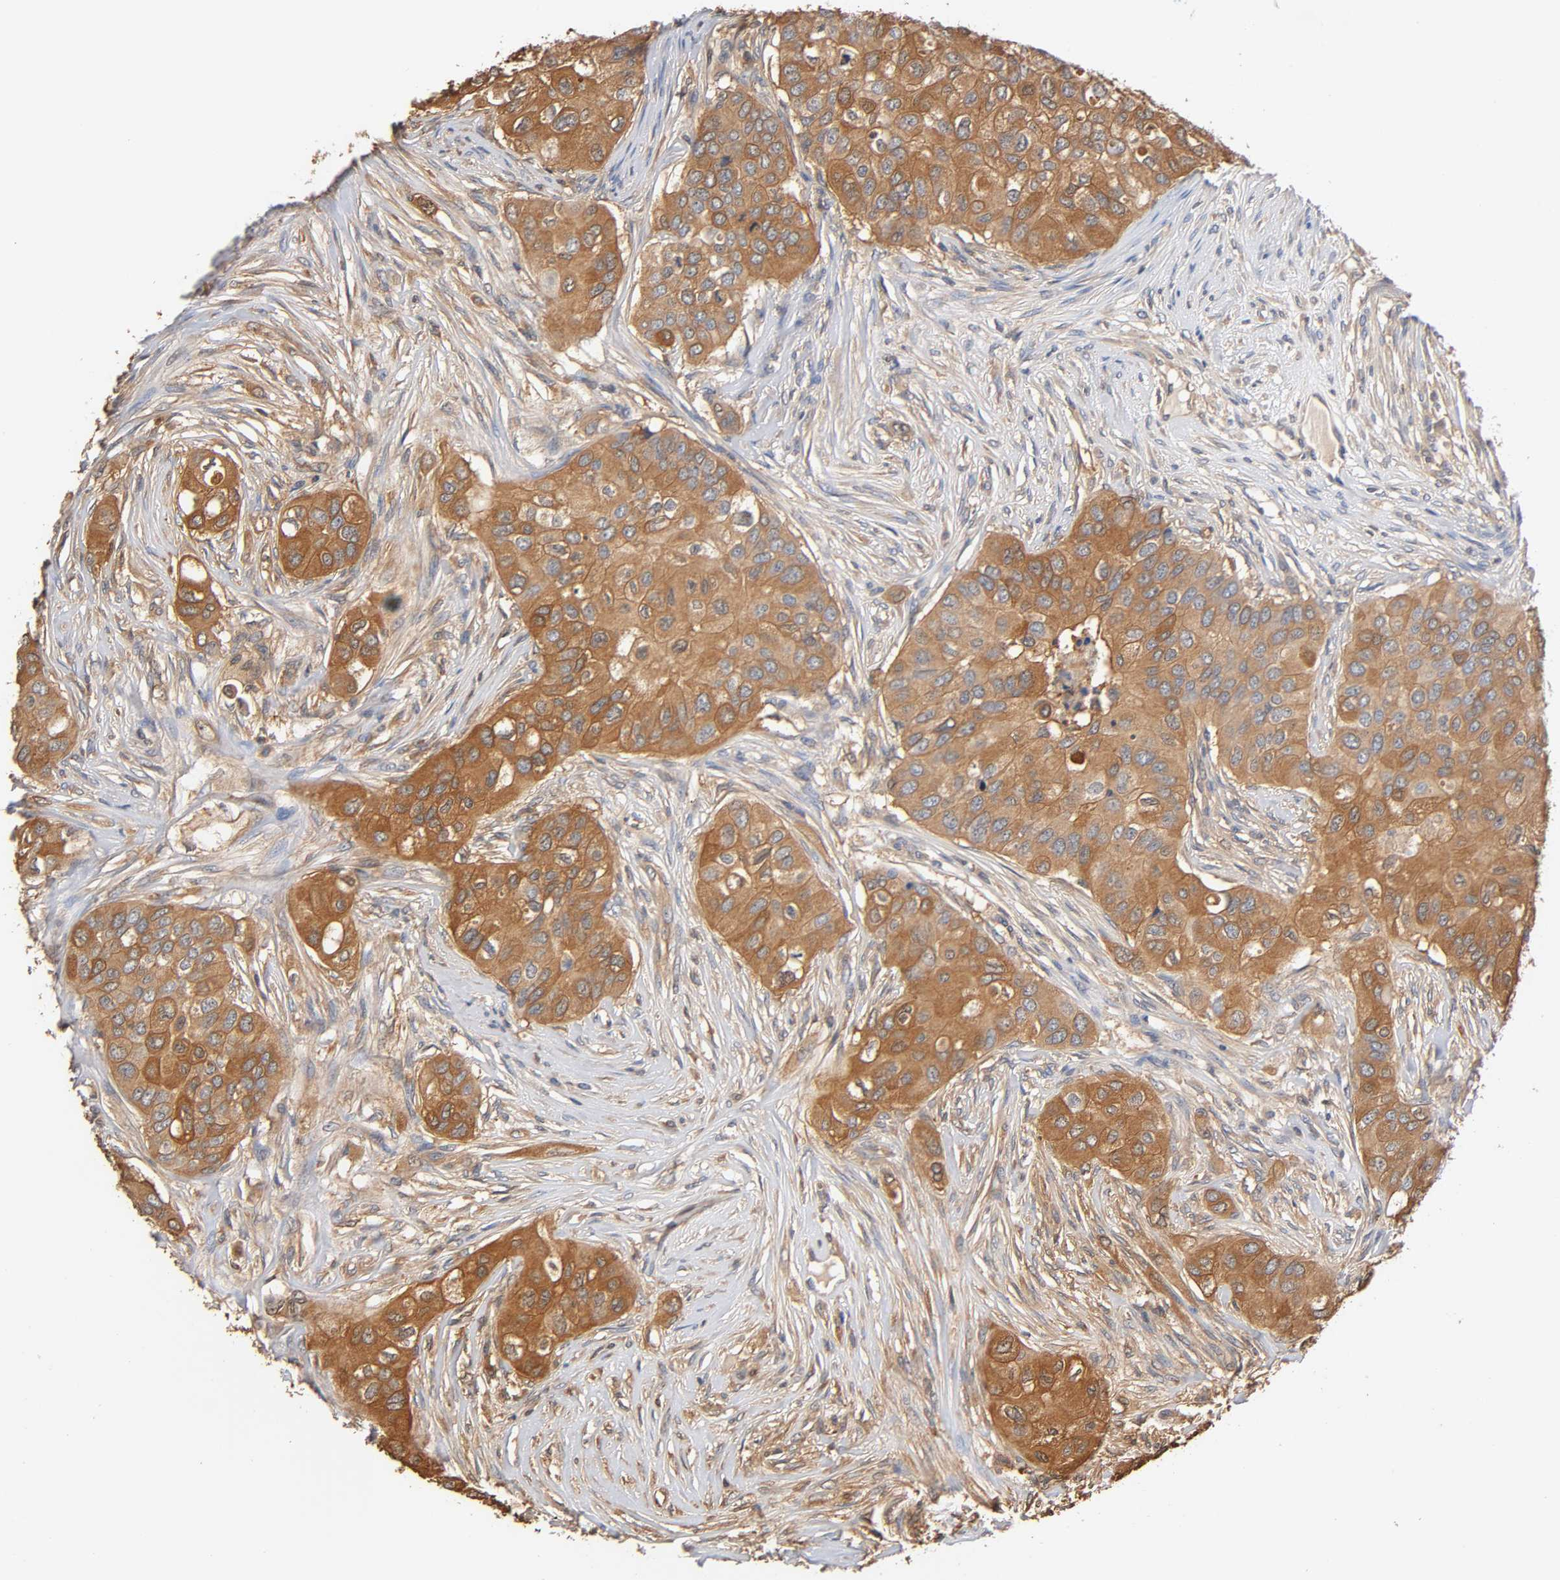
{"staining": {"intensity": "moderate", "quantity": ">75%", "location": "cytoplasmic/membranous"}, "tissue": "breast cancer", "cell_type": "Tumor cells", "image_type": "cancer", "snomed": [{"axis": "morphology", "description": "Normal tissue, NOS"}, {"axis": "morphology", "description": "Duct carcinoma"}, {"axis": "topography", "description": "Breast"}], "caption": "This is an image of IHC staining of breast cancer (infiltrating ductal carcinoma), which shows moderate positivity in the cytoplasmic/membranous of tumor cells.", "gene": "ALDOA", "patient": {"sex": "female", "age": 49}}